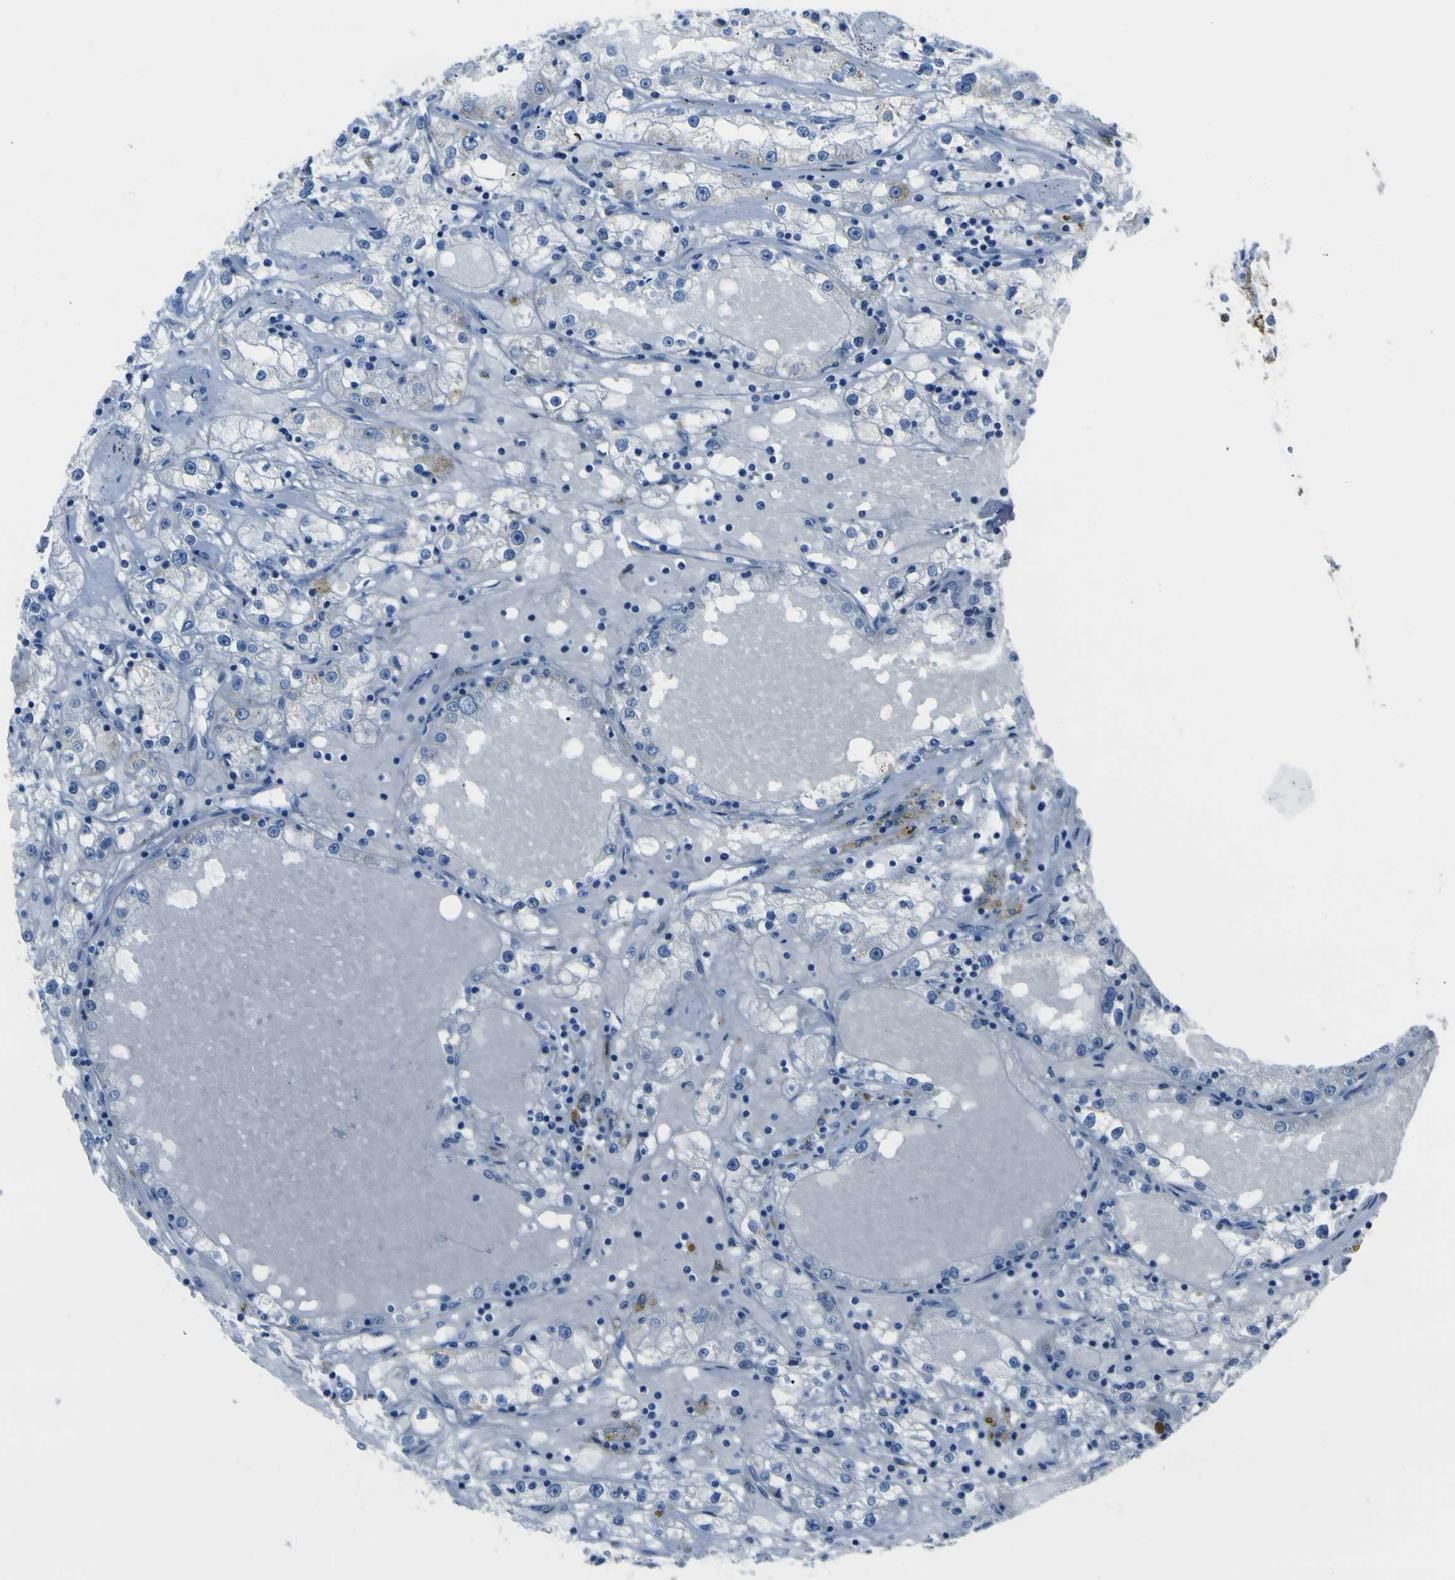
{"staining": {"intensity": "weak", "quantity": "<25%", "location": "cytoplasmic/membranous"}, "tissue": "renal cancer", "cell_type": "Tumor cells", "image_type": "cancer", "snomed": [{"axis": "morphology", "description": "Adenocarcinoma, NOS"}, {"axis": "topography", "description": "Kidney"}], "caption": "The immunohistochemistry (IHC) photomicrograph has no significant positivity in tumor cells of renal adenocarcinoma tissue. The staining is performed using DAB brown chromogen with nuclei counter-stained in using hematoxylin.", "gene": "ACSL1", "patient": {"sex": "male", "age": 56}}